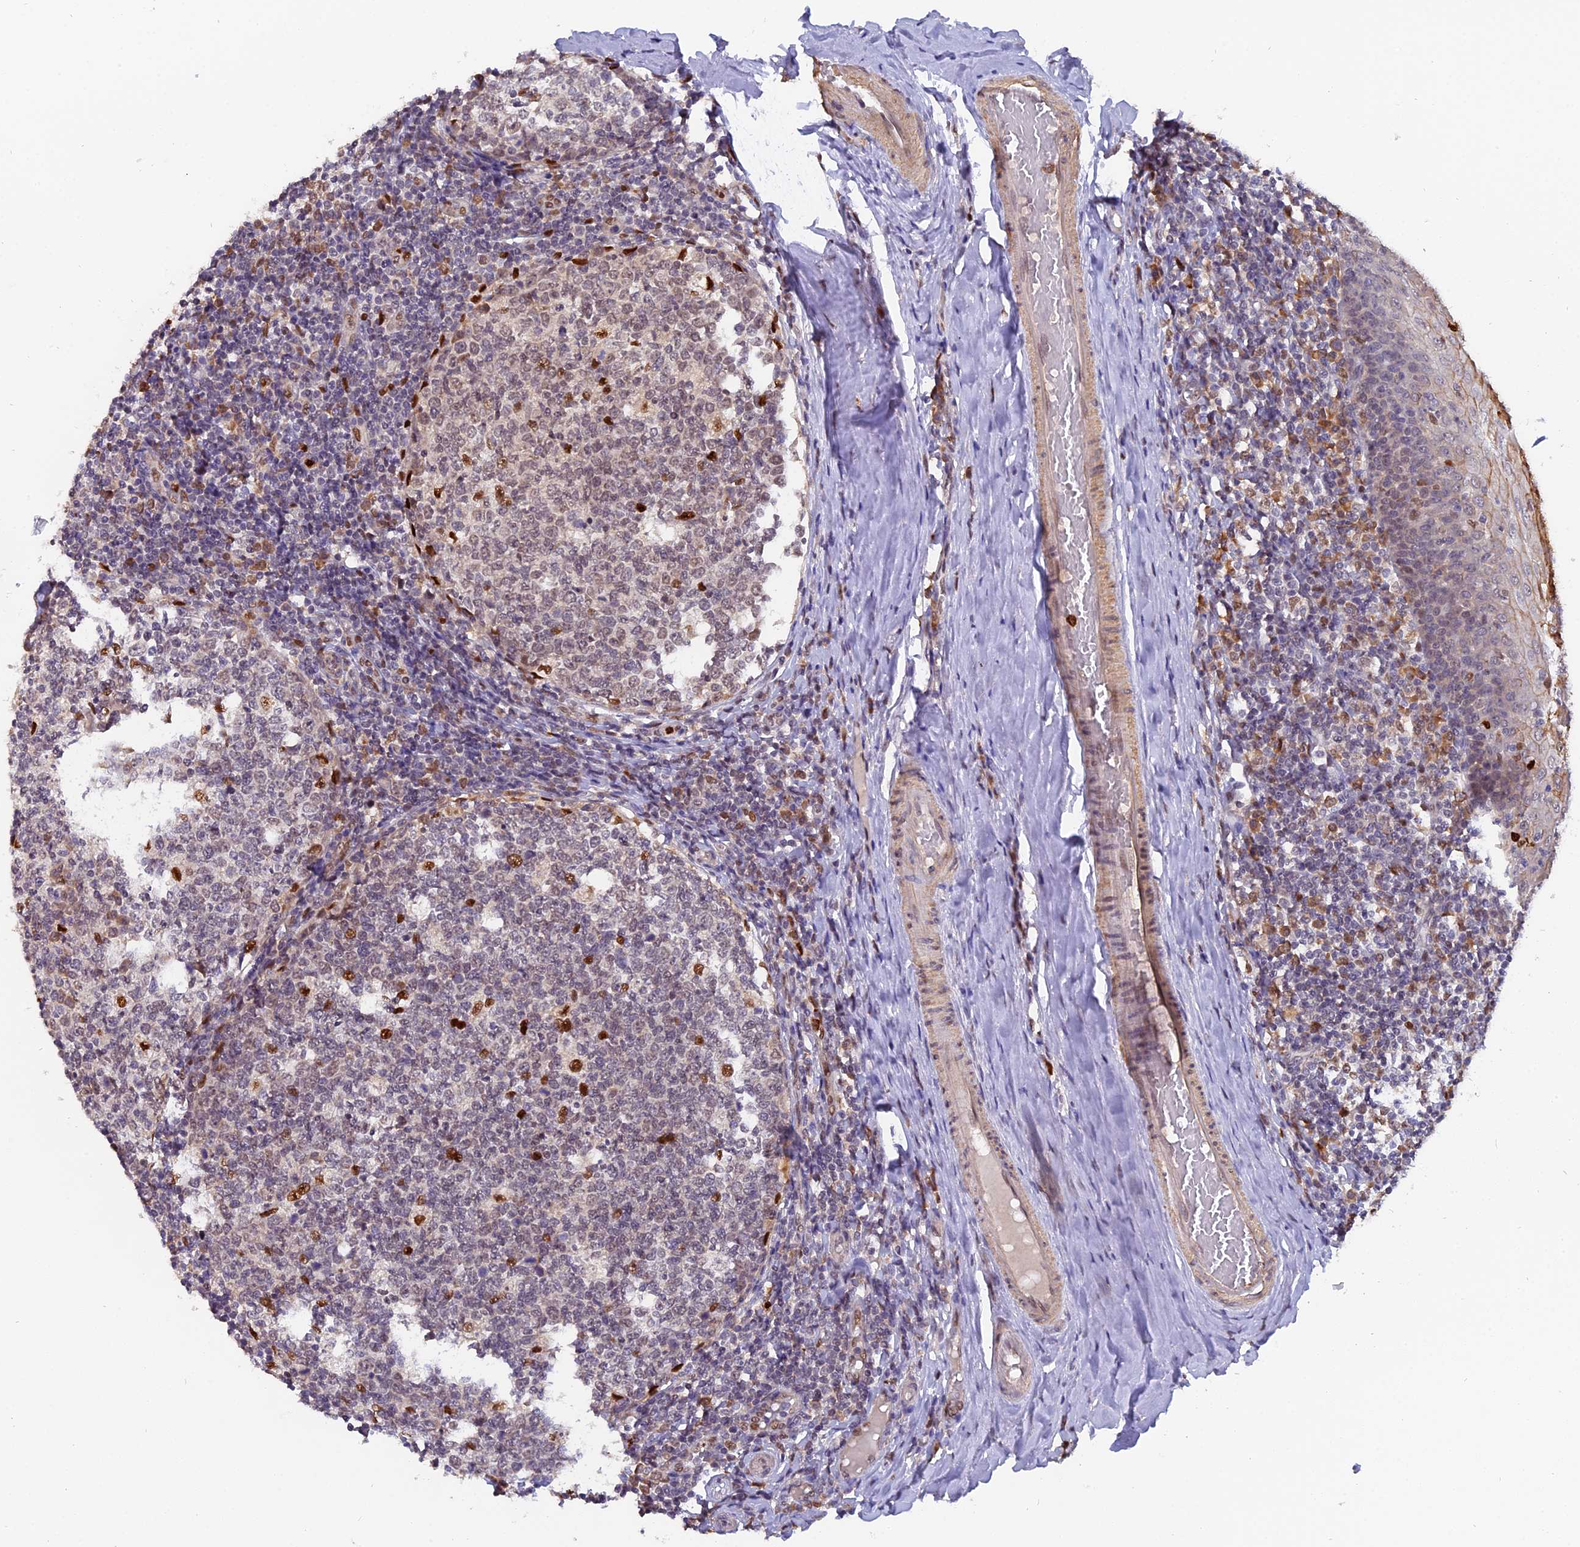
{"staining": {"intensity": "strong", "quantity": "<25%", "location": "nuclear"}, "tissue": "tonsil", "cell_type": "Germinal center cells", "image_type": "normal", "snomed": [{"axis": "morphology", "description": "Normal tissue, NOS"}, {"axis": "topography", "description": "Tonsil"}], "caption": "IHC staining of normal tonsil, which reveals medium levels of strong nuclear positivity in approximately <25% of germinal center cells indicating strong nuclear protein expression. The staining was performed using DAB (brown) for protein detection and nuclei were counterstained in hematoxylin (blue).", "gene": "FAM118B", "patient": {"sex": "female", "age": 19}}